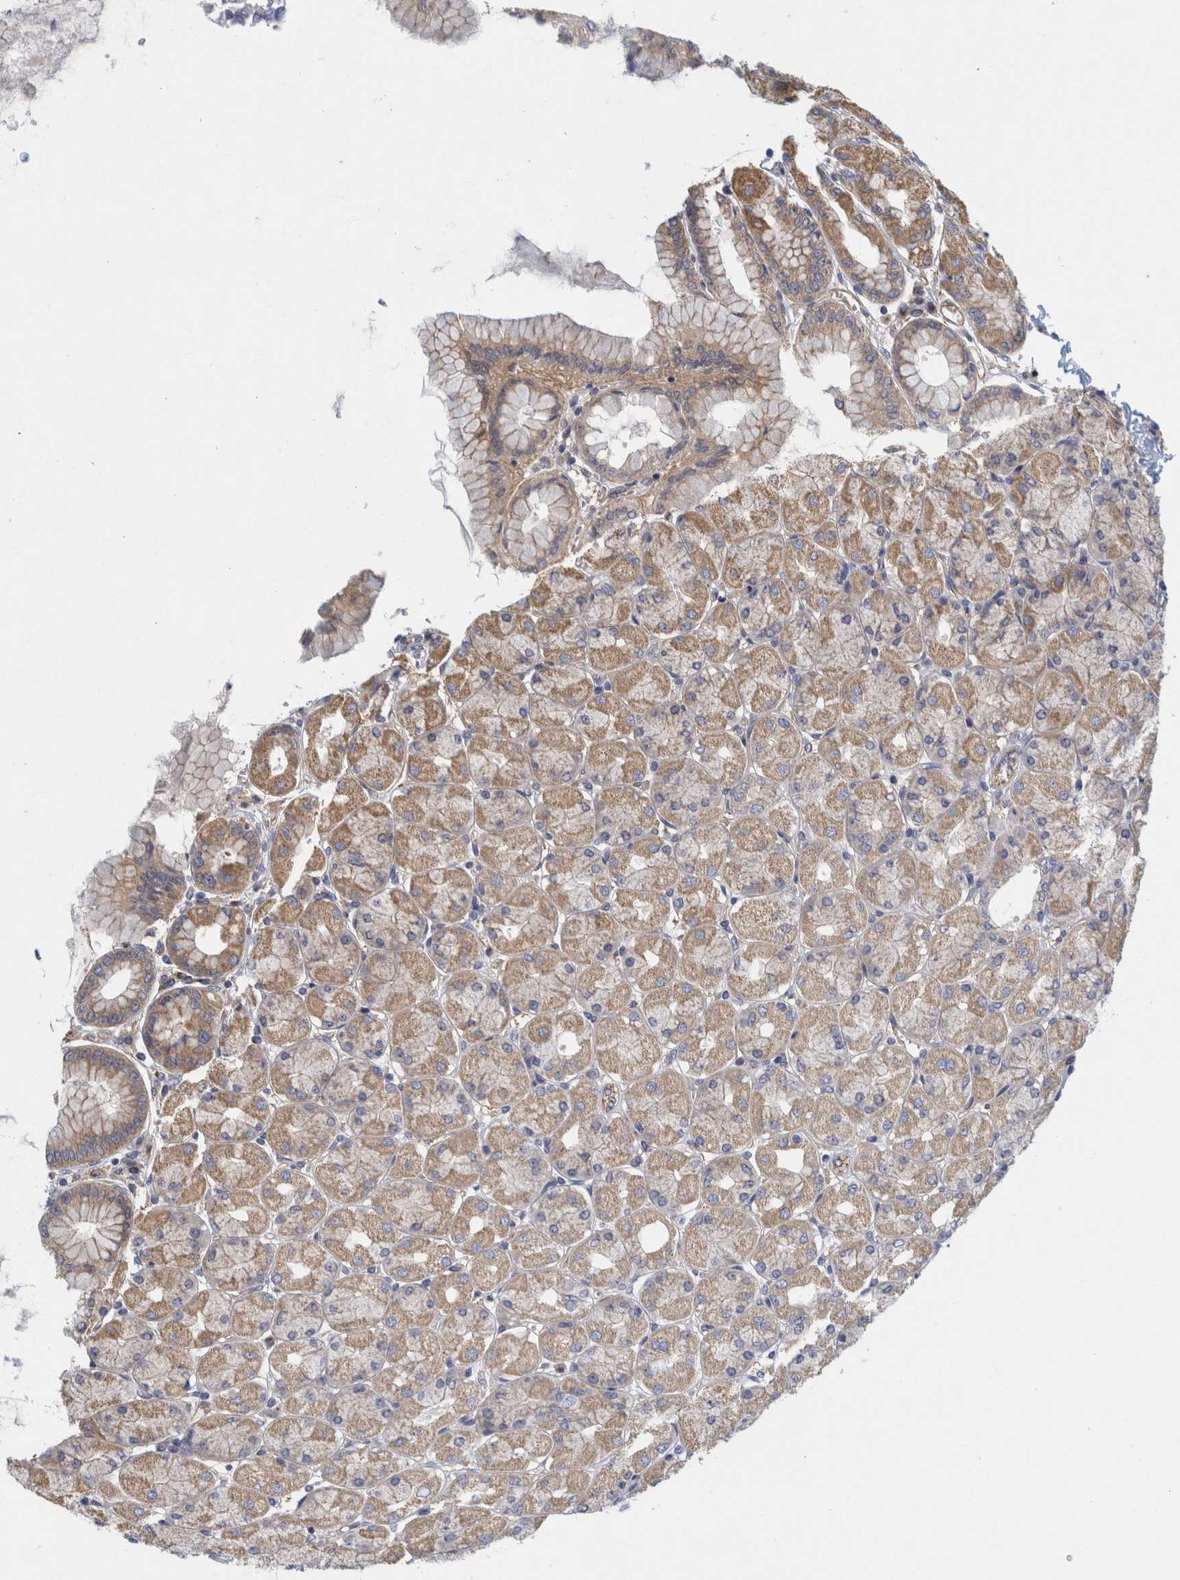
{"staining": {"intensity": "weak", "quantity": ">75%", "location": "cytoplasmic/membranous"}, "tissue": "stomach", "cell_type": "Glandular cells", "image_type": "normal", "snomed": [{"axis": "morphology", "description": "Normal tissue, NOS"}, {"axis": "topography", "description": "Stomach, upper"}], "caption": "This micrograph demonstrates IHC staining of unremarkable human stomach, with low weak cytoplasmic/membranous positivity in approximately >75% of glandular cells.", "gene": "ZNF324B", "patient": {"sex": "female", "age": 56}}